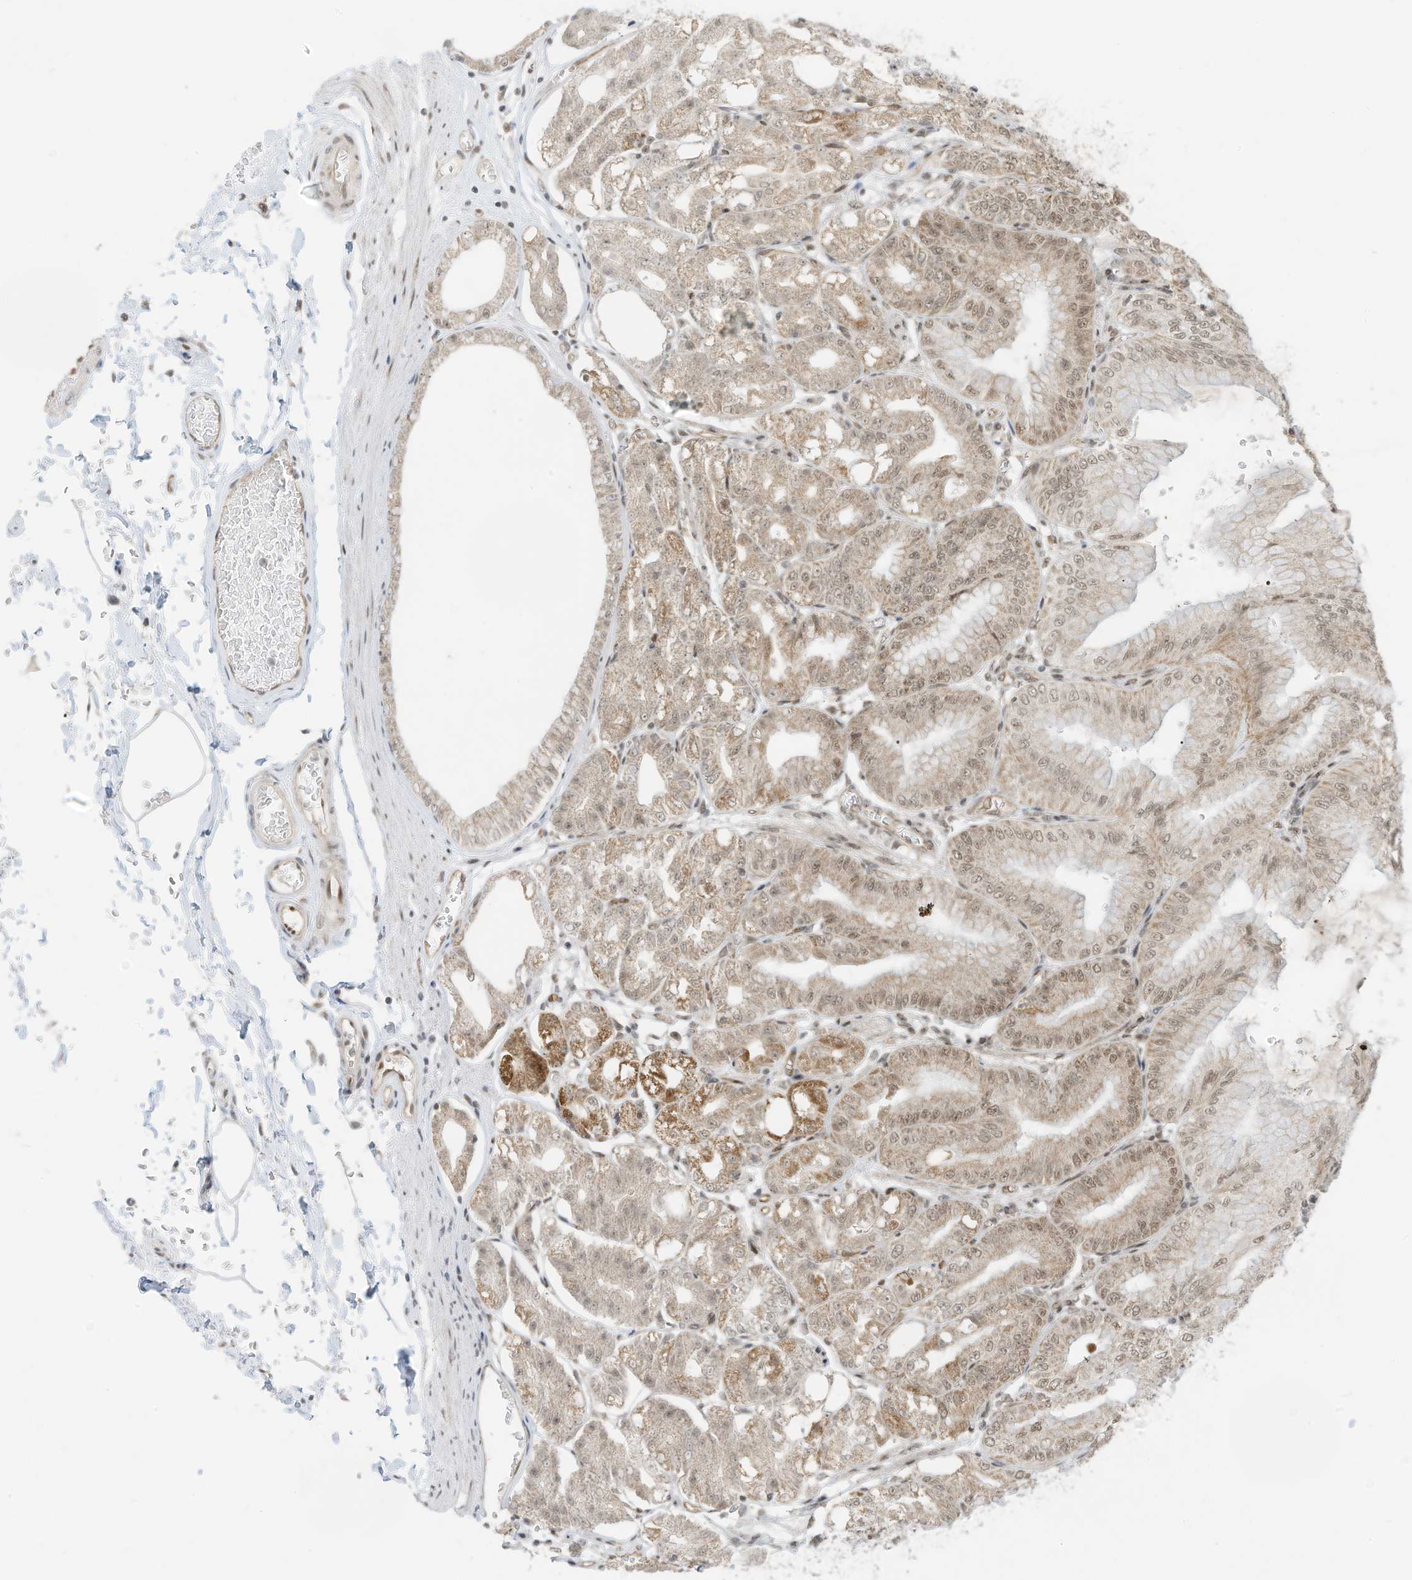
{"staining": {"intensity": "strong", "quantity": "<25%", "location": "cytoplasmic/membranous,nuclear"}, "tissue": "stomach", "cell_type": "Glandular cells", "image_type": "normal", "snomed": [{"axis": "morphology", "description": "Normal tissue, NOS"}, {"axis": "topography", "description": "Stomach, lower"}], "caption": "IHC of benign stomach reveals medium levels of strong cytoplasmic/membranous,nuclear positivity in about <25% of glandular cells.", "gene": "AURKAIP1", "patient": {"sex": "male", "age": 71}}